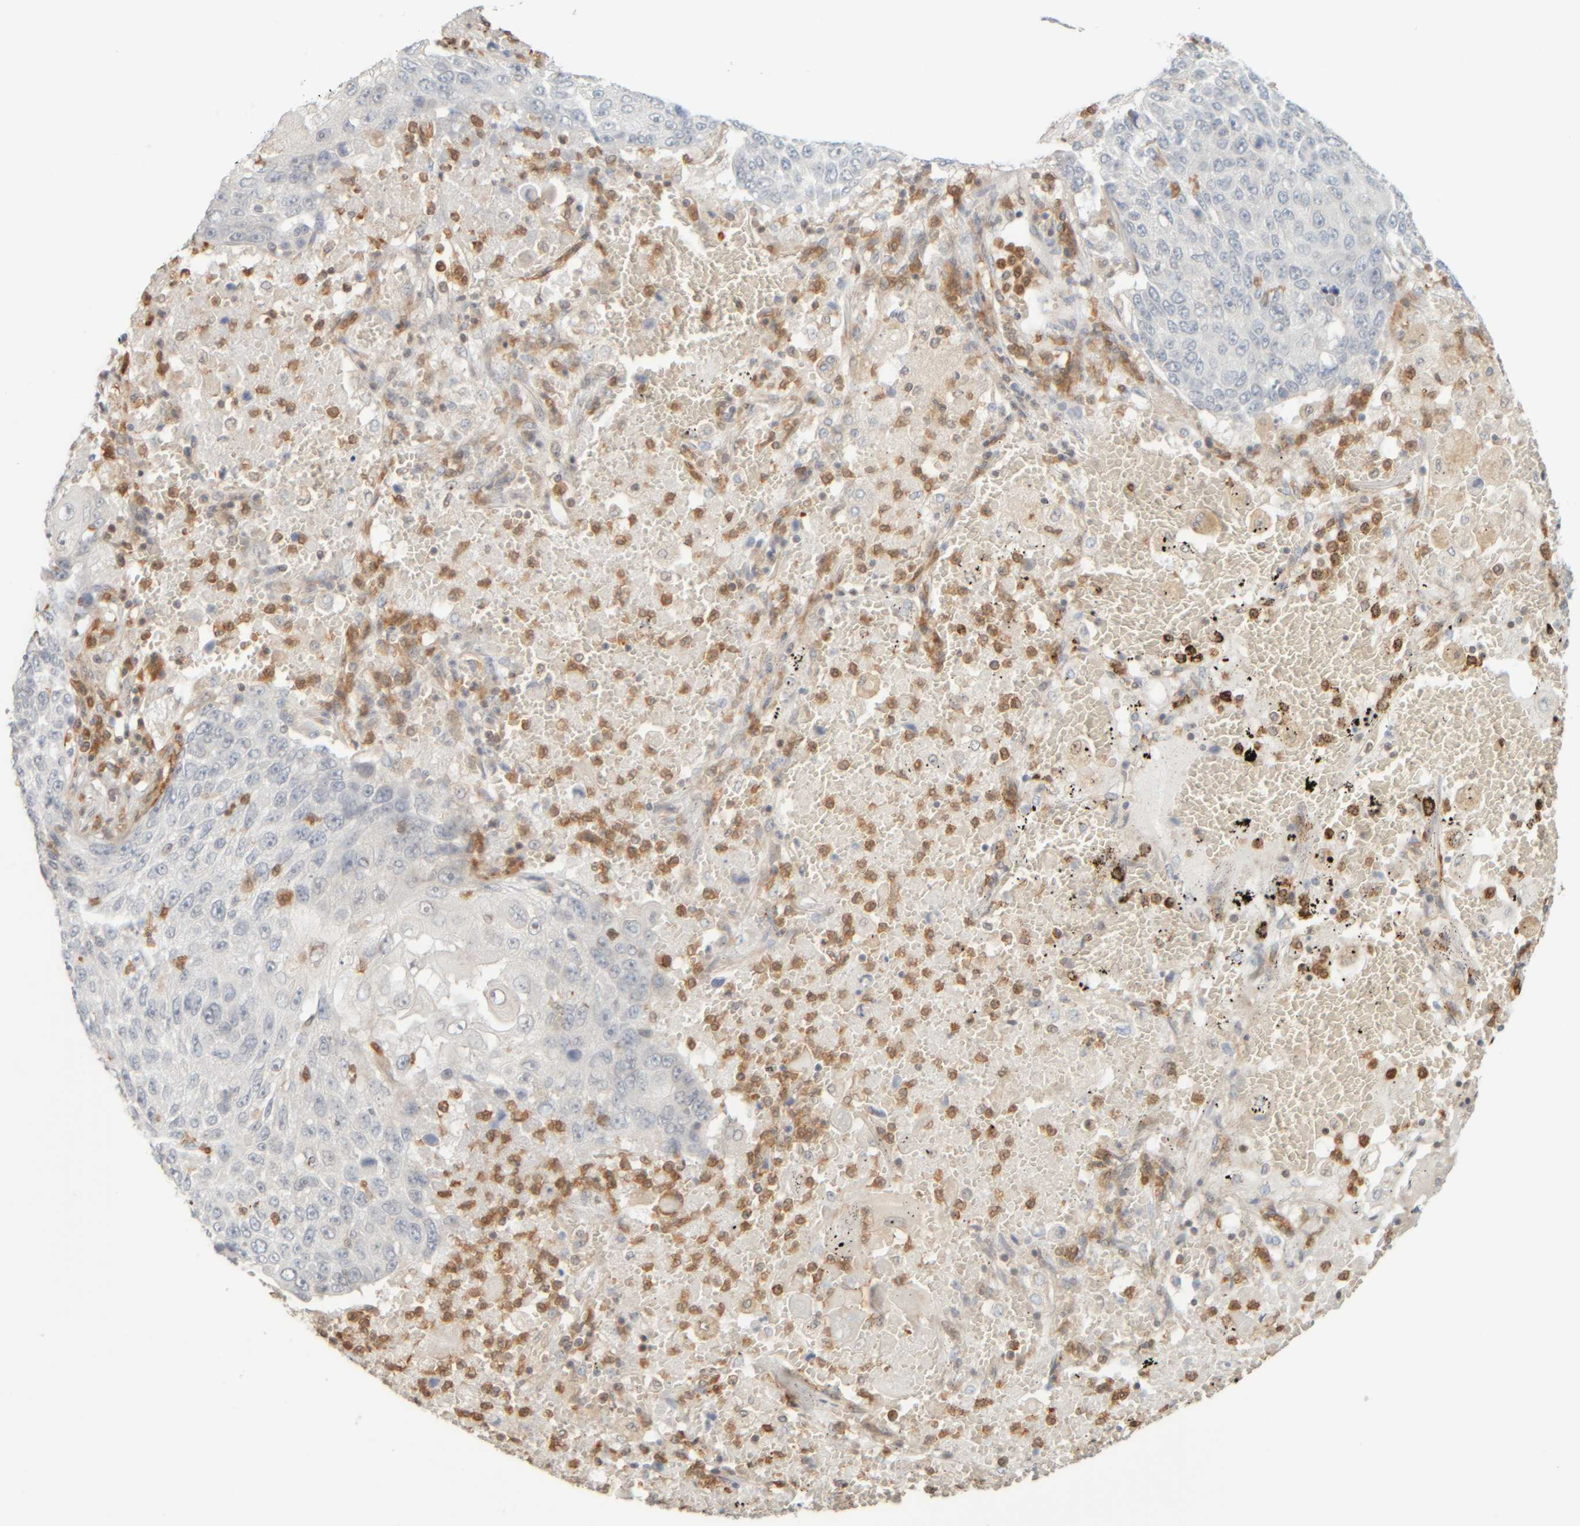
{"staining": {"intensity": "negative", "quantity": "none", "location": "none"}, "tissue": "lung cancer", "cell_type": "Tumor cells", "image_type": "cancer", "snomed": [{"axis": "morphology", "description": "Squamous cell carcinoma, NOS"}, {"axis": "topography", "description": "Lung"}], "caption": "The histopathology image demonstrates no significant positivity in tumor cells of lung cancer.", "gene": "PTGES3L-AARSD1", "patient": {"sex": "male", "age": 61}}